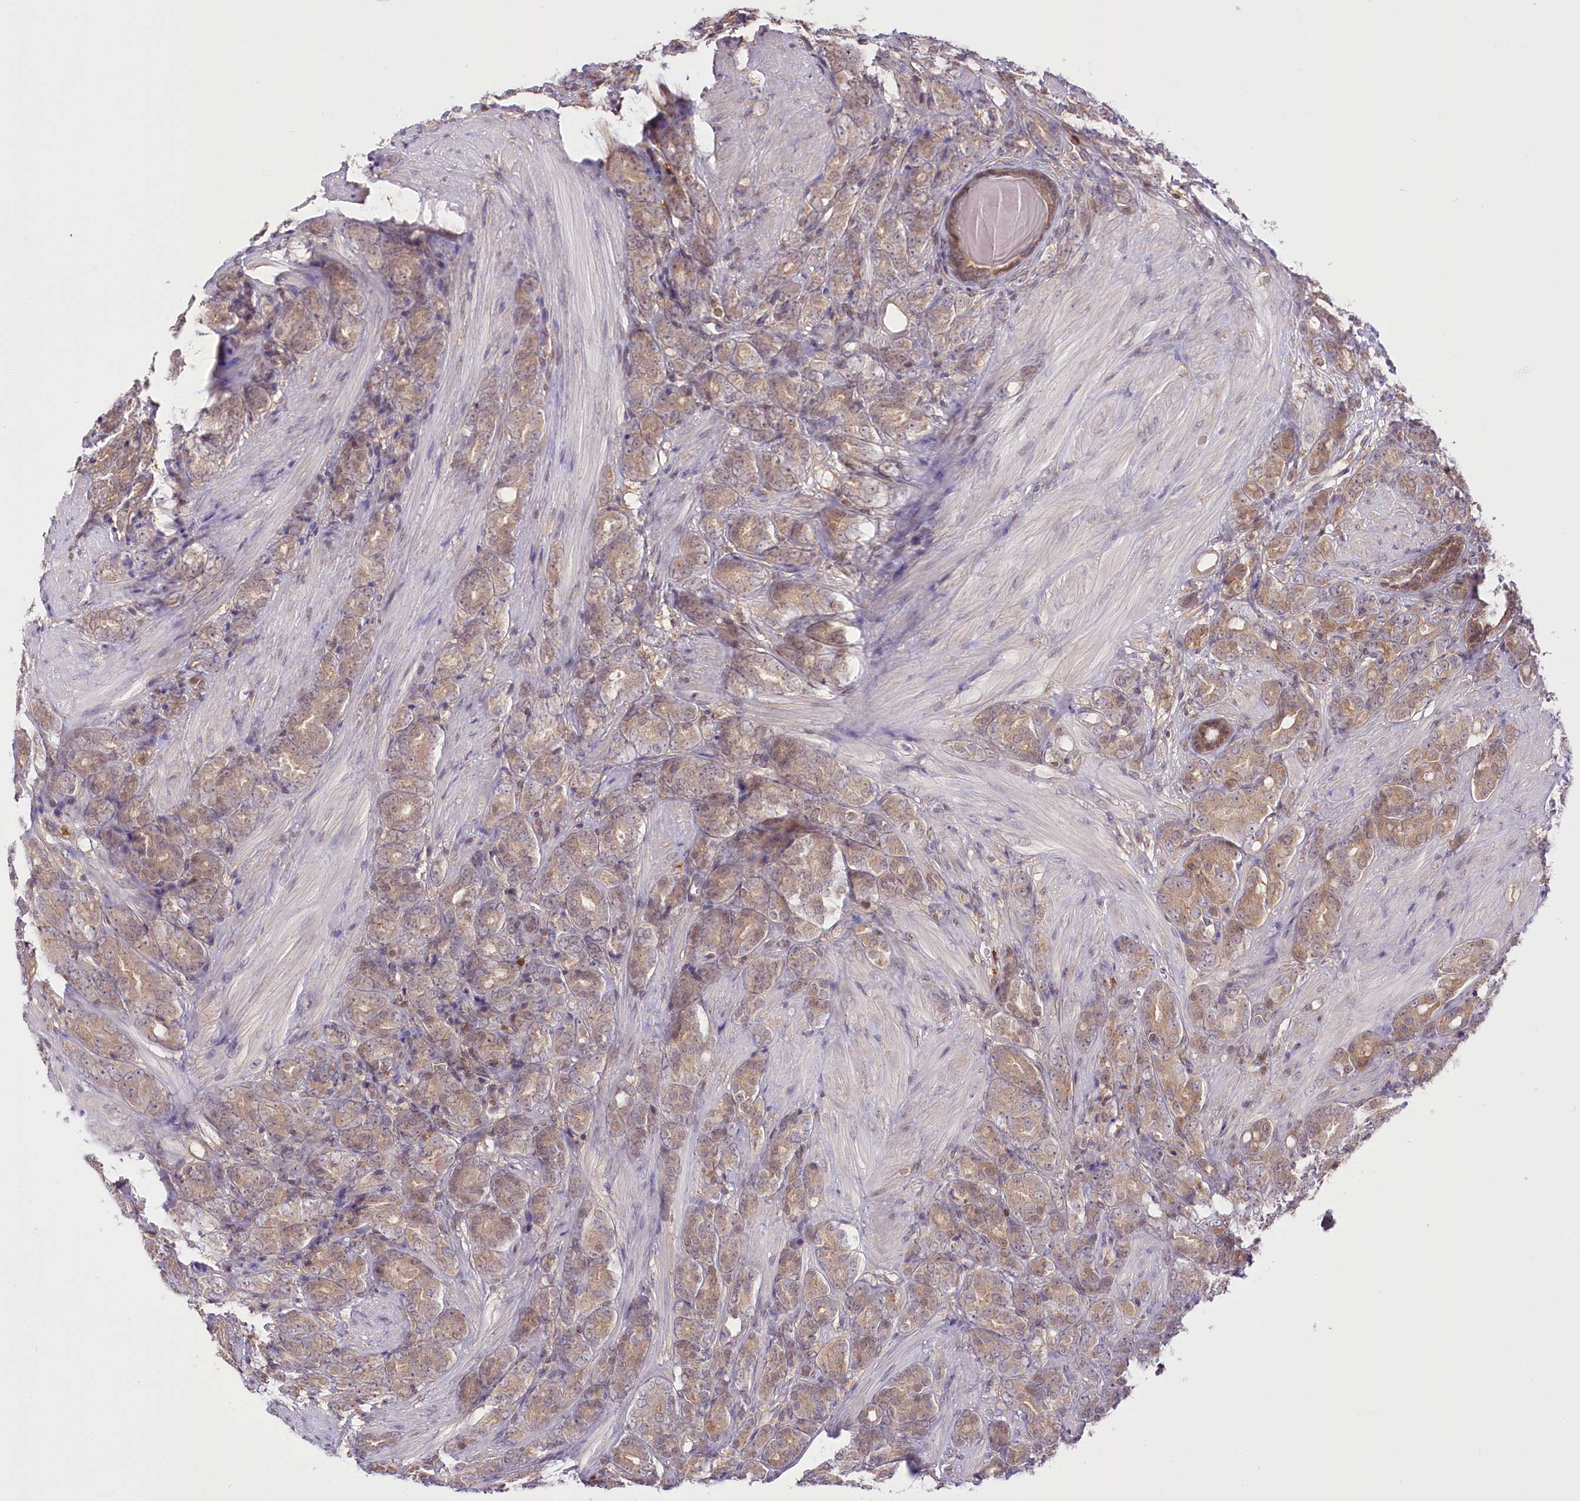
{"staining": {"intensity": "moderate", "quantity": ">75%", "location": "cytoplasmic/membranous,nuclear"}, "tissue": "prostate cancer", "cell_type": "Tumor cells", "image_type": "cancer", "snomed": [{"axis": "morphology", "description": "Adenocarcinoma, High grade"}, {"axis": "topography", "description": "Prostate"}], "caption": "A brown stain shows moderate cytoplasmic/membranous and nuclear staining of a protein in prostate adenocarcinoma (high-grade) tumor cells.", "gene": "UGP2", "patient": {"sex": "male", "age": 62}}